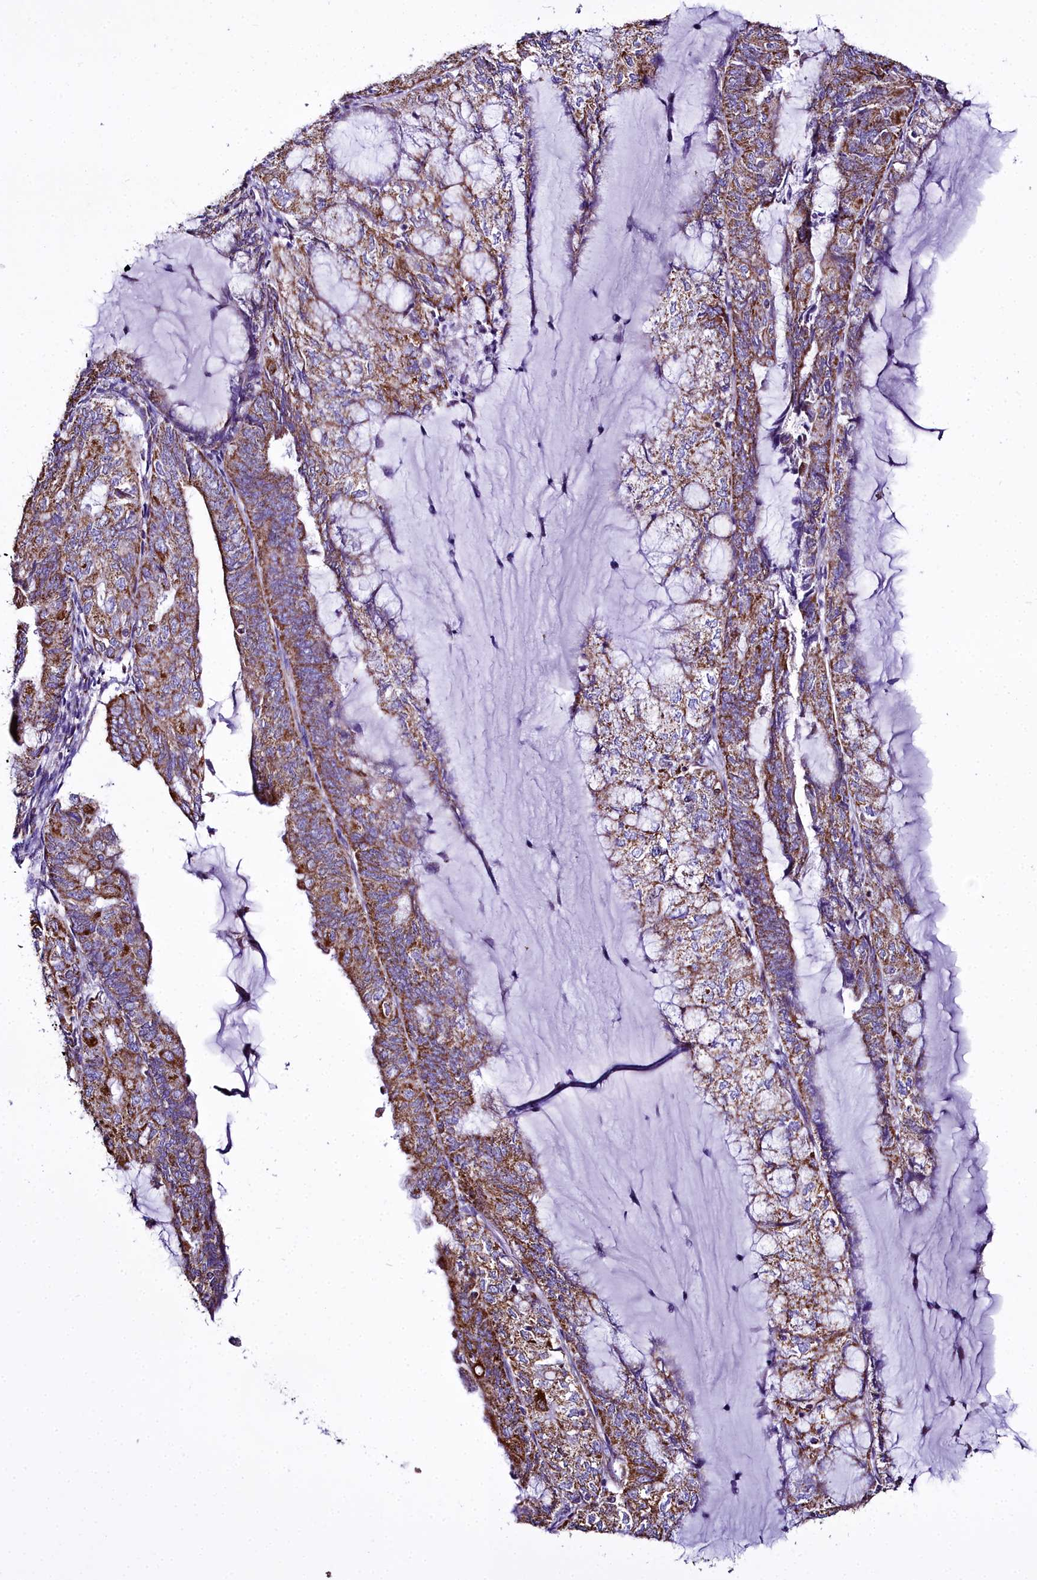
{"staining": {"intensity": "moderate", "quantity": ">75%", "location": "cytoplasmic/membranous"}, "tissue": "endometrial cancer", "cell_type": "Tumor cells", "image_type": "cancer", "snomed": [{"axis": "morphology", "description": "Adenocarcinoma, NOS"}, {"axis": "topography", "description": "Endometrium"}], "caption": "Endometrial adenocarcinoma stained with a brown dye reveals moderate cytoplasmic/membranous positive positivity in approximately >75% of tumor cells.", "gene": "WDFY3", "patient": {"sex": "female", "age": 81}}